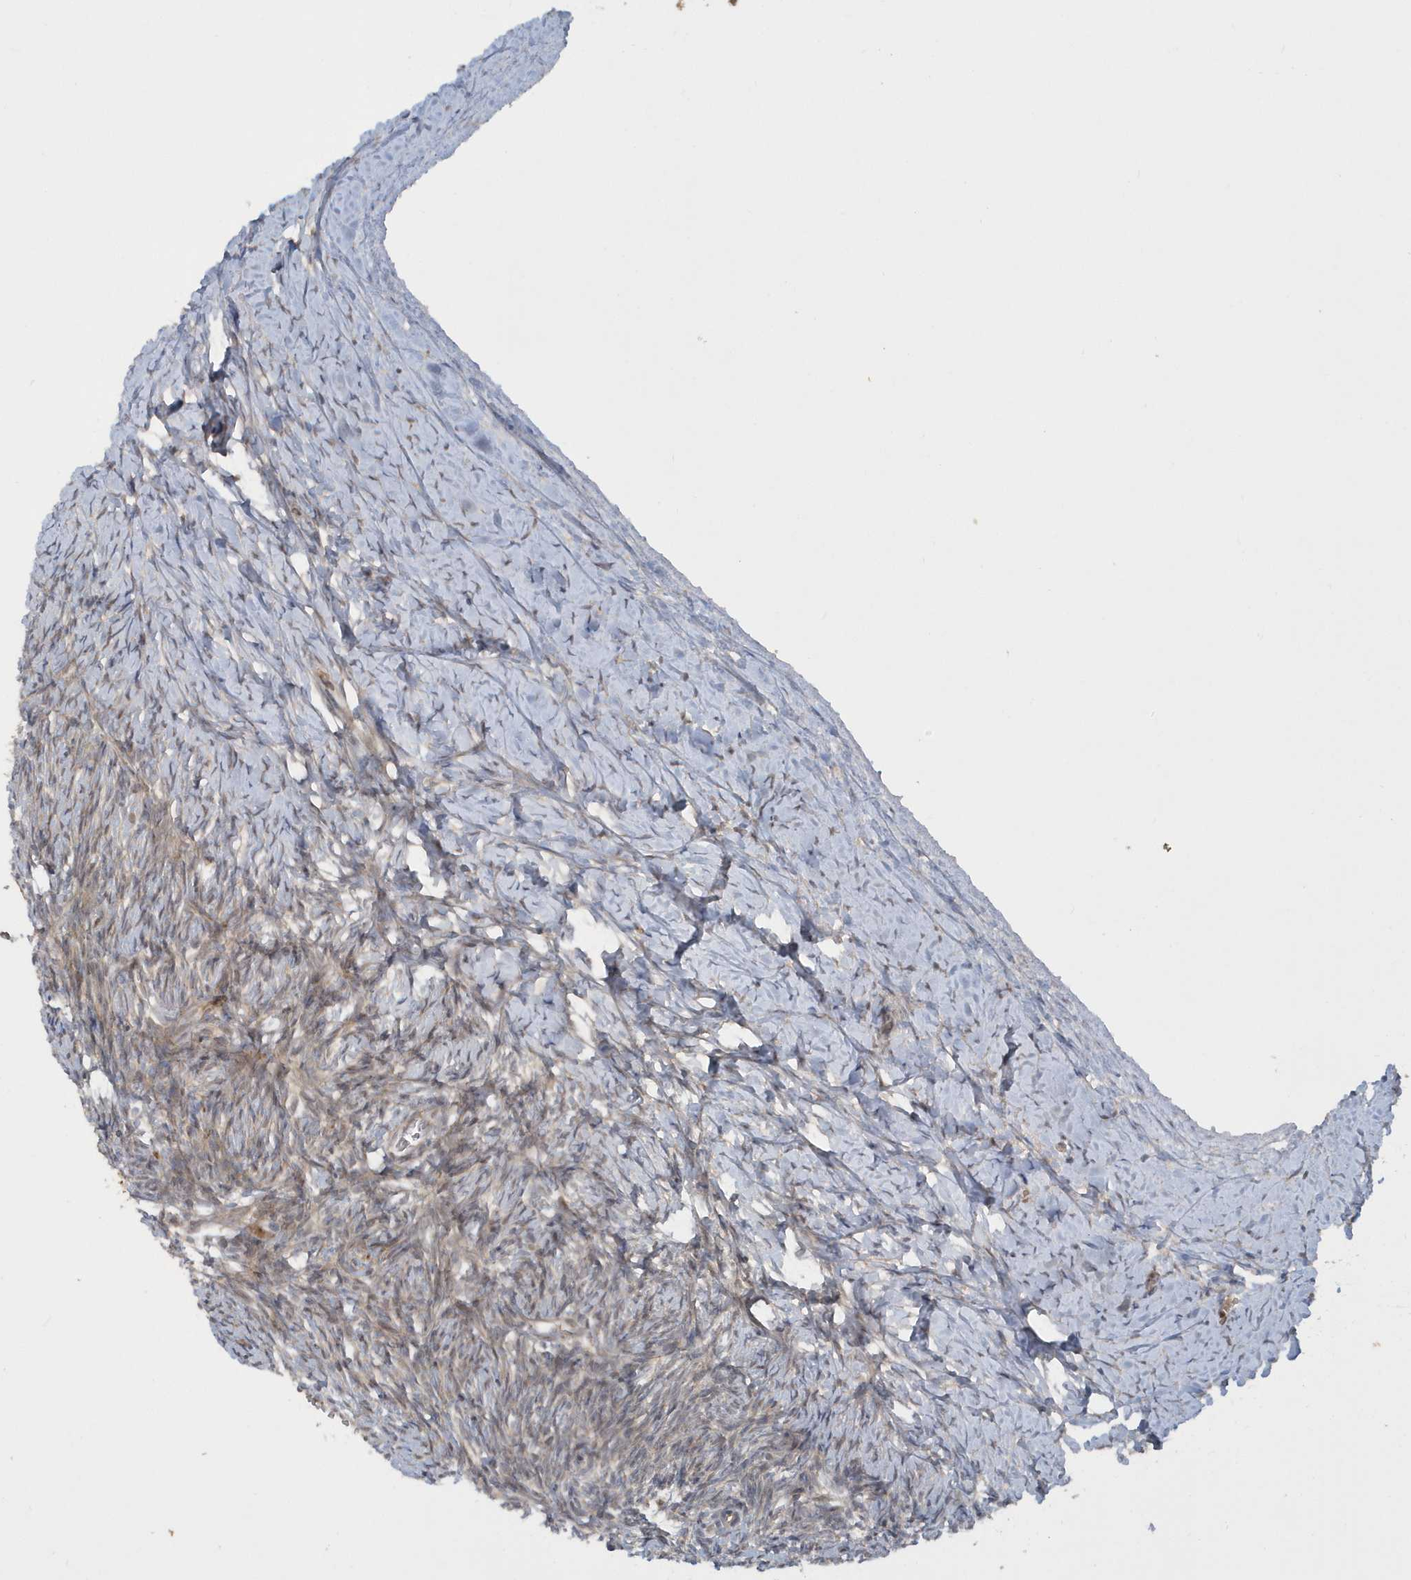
{"staining": {"intensity": "weak", "quantity": "<25%", "location": "cytoplasmic/membranous"}, "tissue": "ovary", "cell_type": "Ovarian stroma cells", "image_type": "normal", "snomed": [{"axis": "morphology", "description": "Normal tissue, NOS"}, {"axis": "morphology", "description": "Developmental malformation"}, {"axis": "topography", "description": "Ovary"}], "caption": "There is no significant positivity in ovarian stroma cells of ovary. (DAB (3,3'-diaminobenzidine) immunohistochemistry (IHC) visualized using brightfield microscopy, high magnification).", "gene": "ATG4A", "patient": {"sex": "female", "age": 39}}